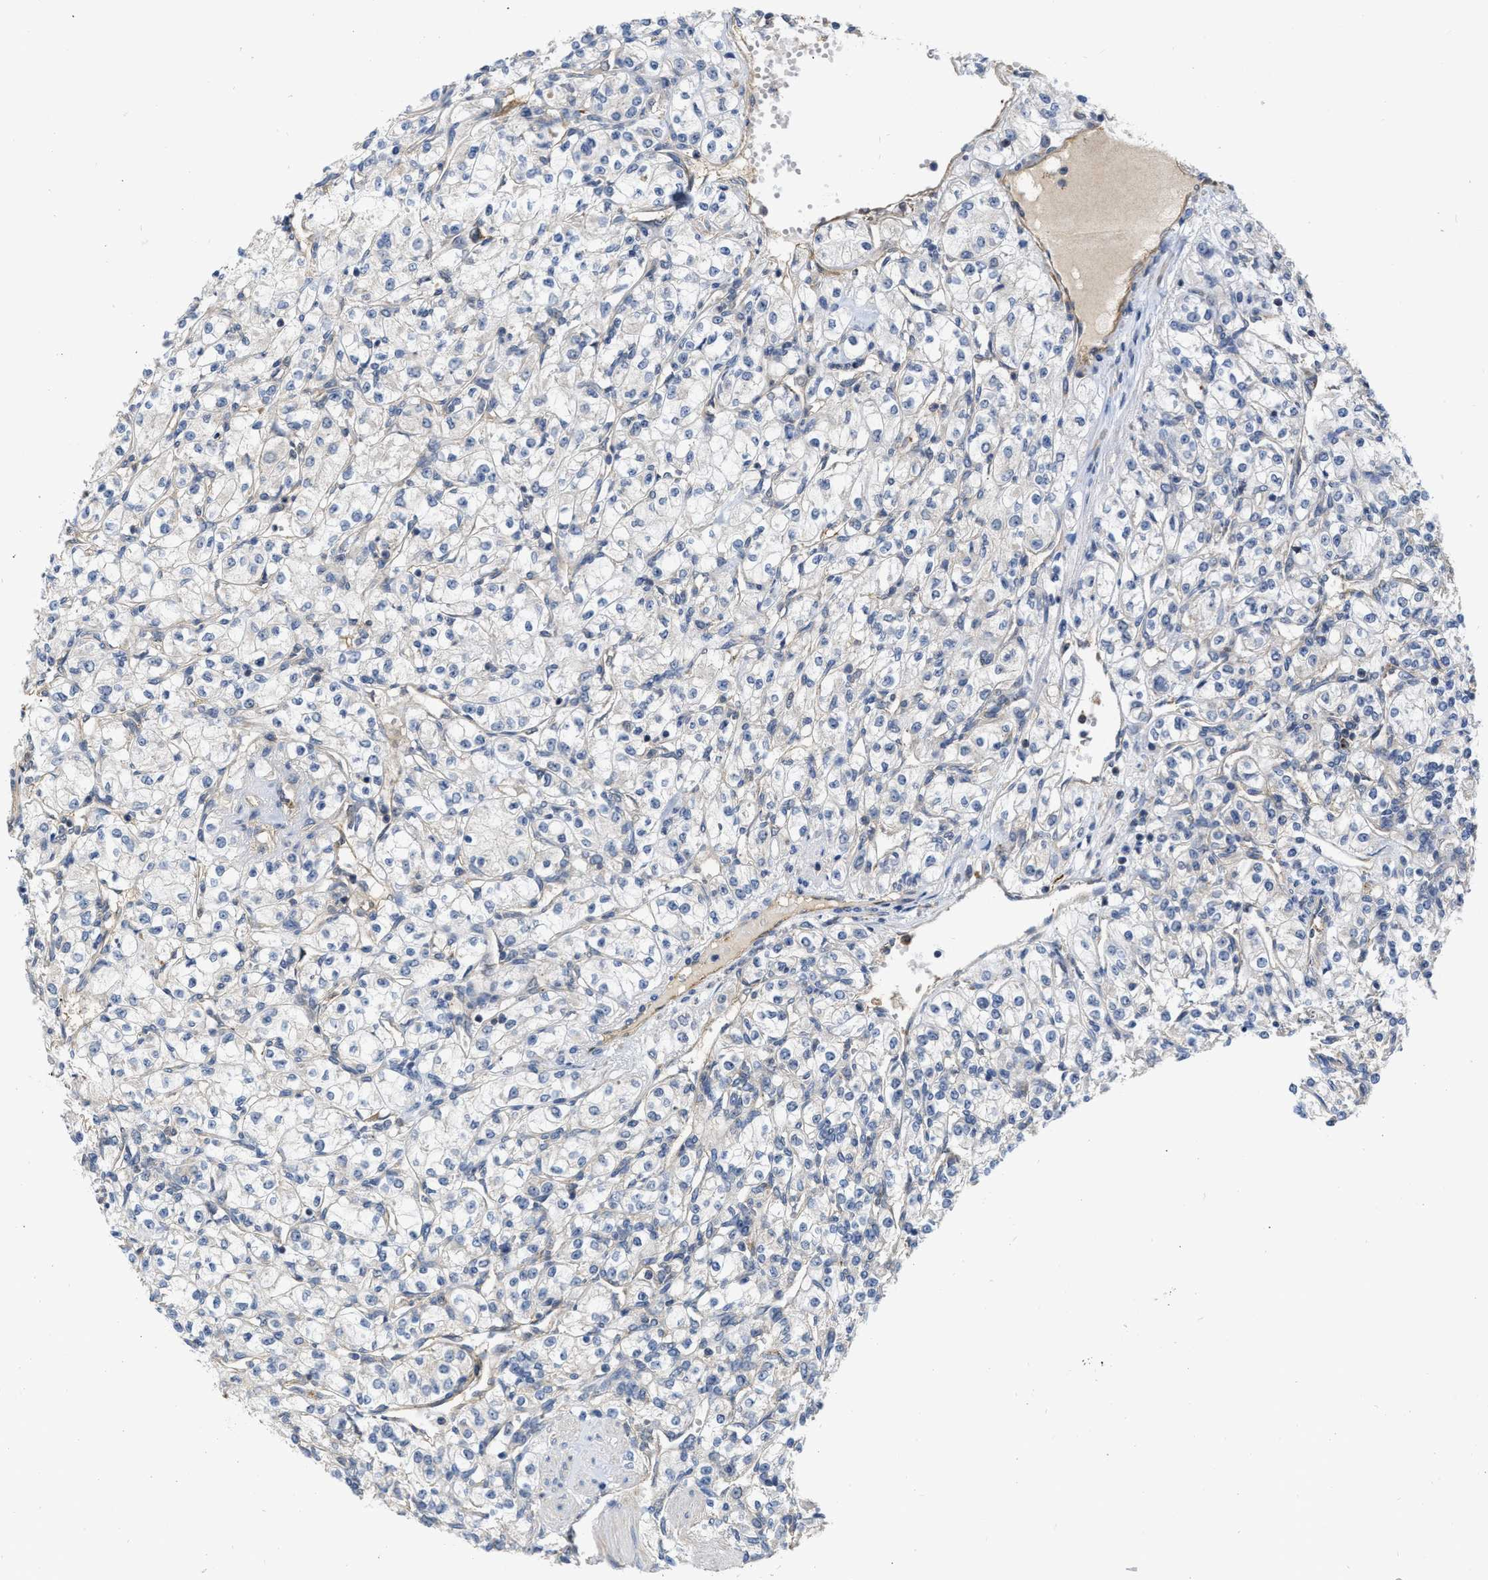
{"staining": {"intensity": "negative", "quantity": "none", "location": "none"}, "tissue": "renal cancer", "cell_type": "Tumor cells", "image_type": "cancer", "snomed": [{"axis": "morphology", "description": "Adenocarcinoma, NOS"}, {"axis": "topography", "description": "Kidney"}], "caption": "Tumor cells are negative for protein expression in human renal cancer (adenocarcinoma).", "gene": "NAPEPLD", "patient": {"sex": "male", "age": 77}}